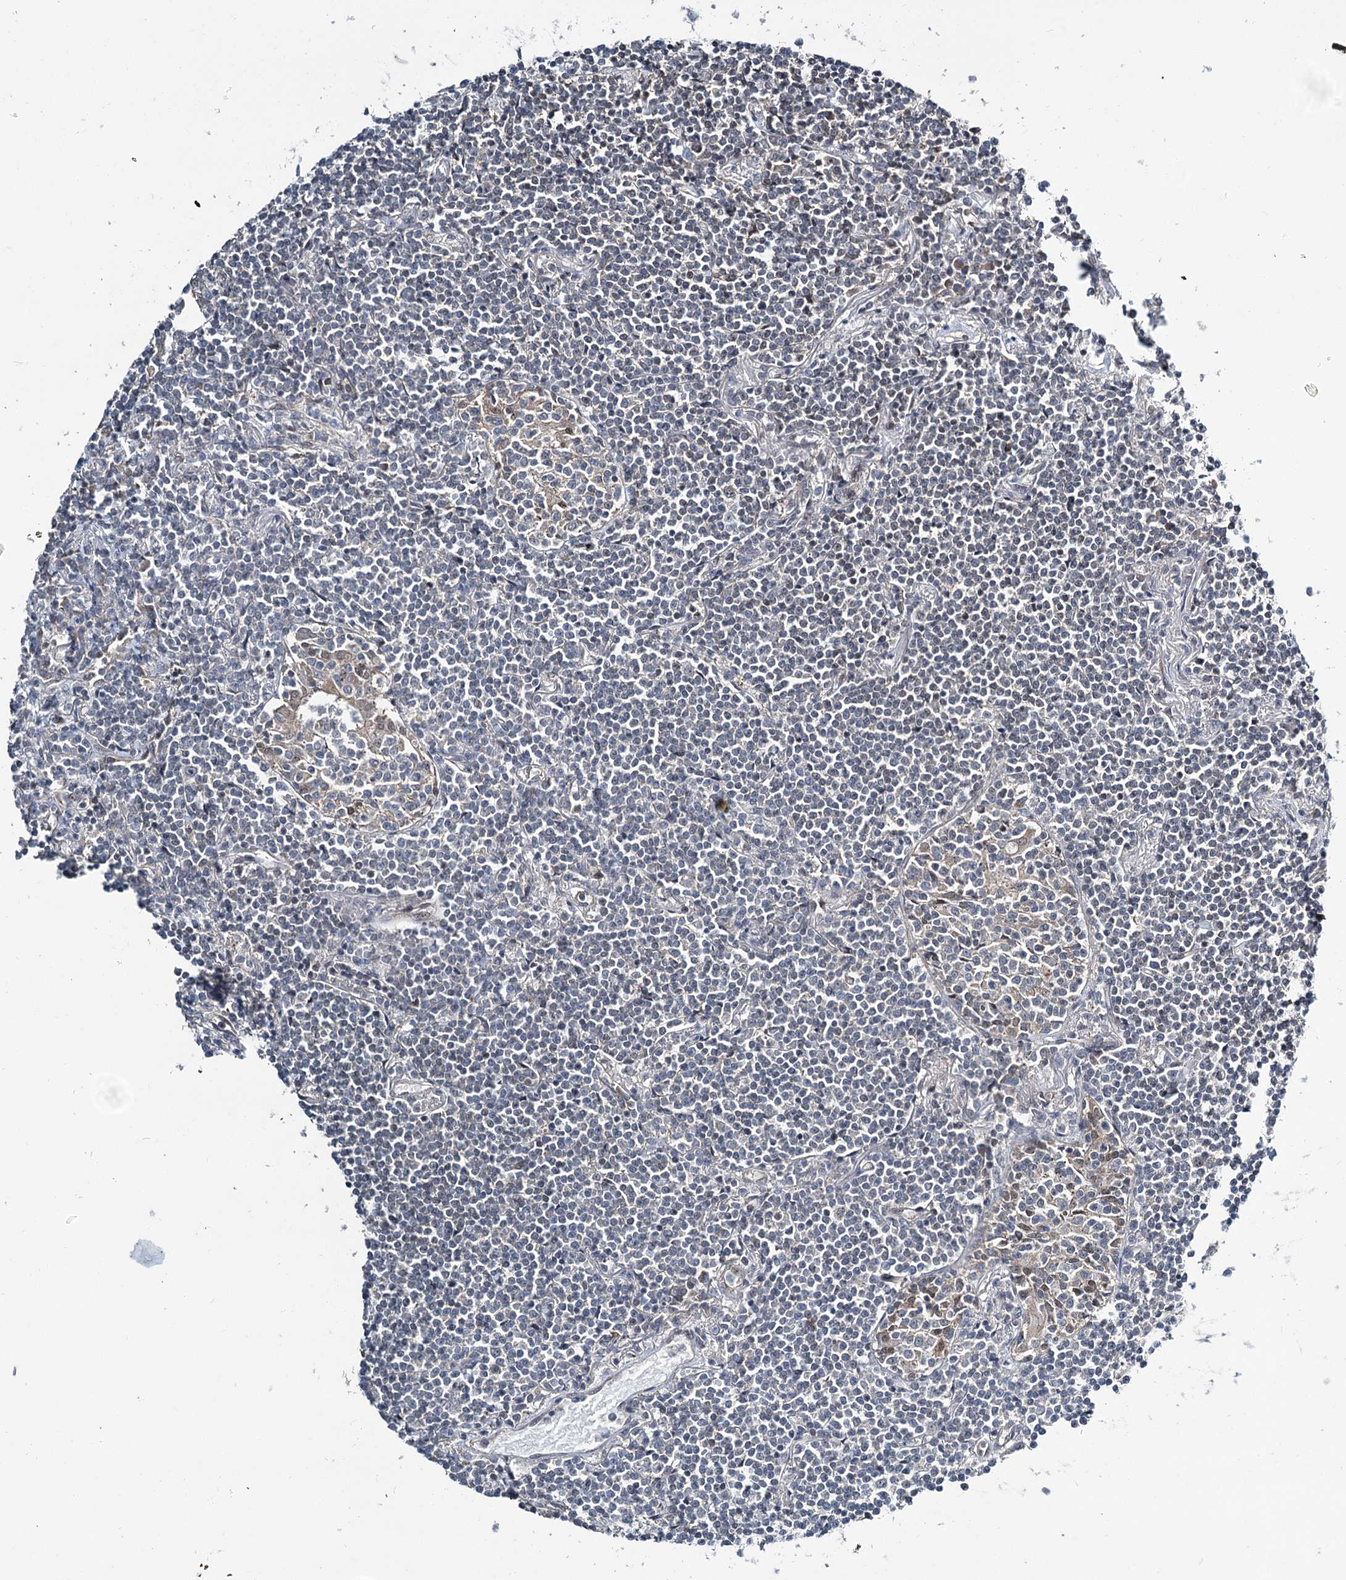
{"staining": {"intensity": "negative", "quantity": "none", "location": "none"}, "tissue": "lymphoma", "cell_type": "Tumor cells", "image_type": "cancer", "snomed": [{"axis": "morphology", "description": "Malignant lymphoma, non-Hodgkin's type, Low grade"}, {"axis": "topography", "description": "Lung"}], "caption": "Immunohistochemistry (IHC) of human malignant lymphoma, non-Hodgkin's type (low-grade) reveals no positivity in tumor cells.", "gene": "DCUN1D4", "patient": {"sex": "female", "age": 71}}